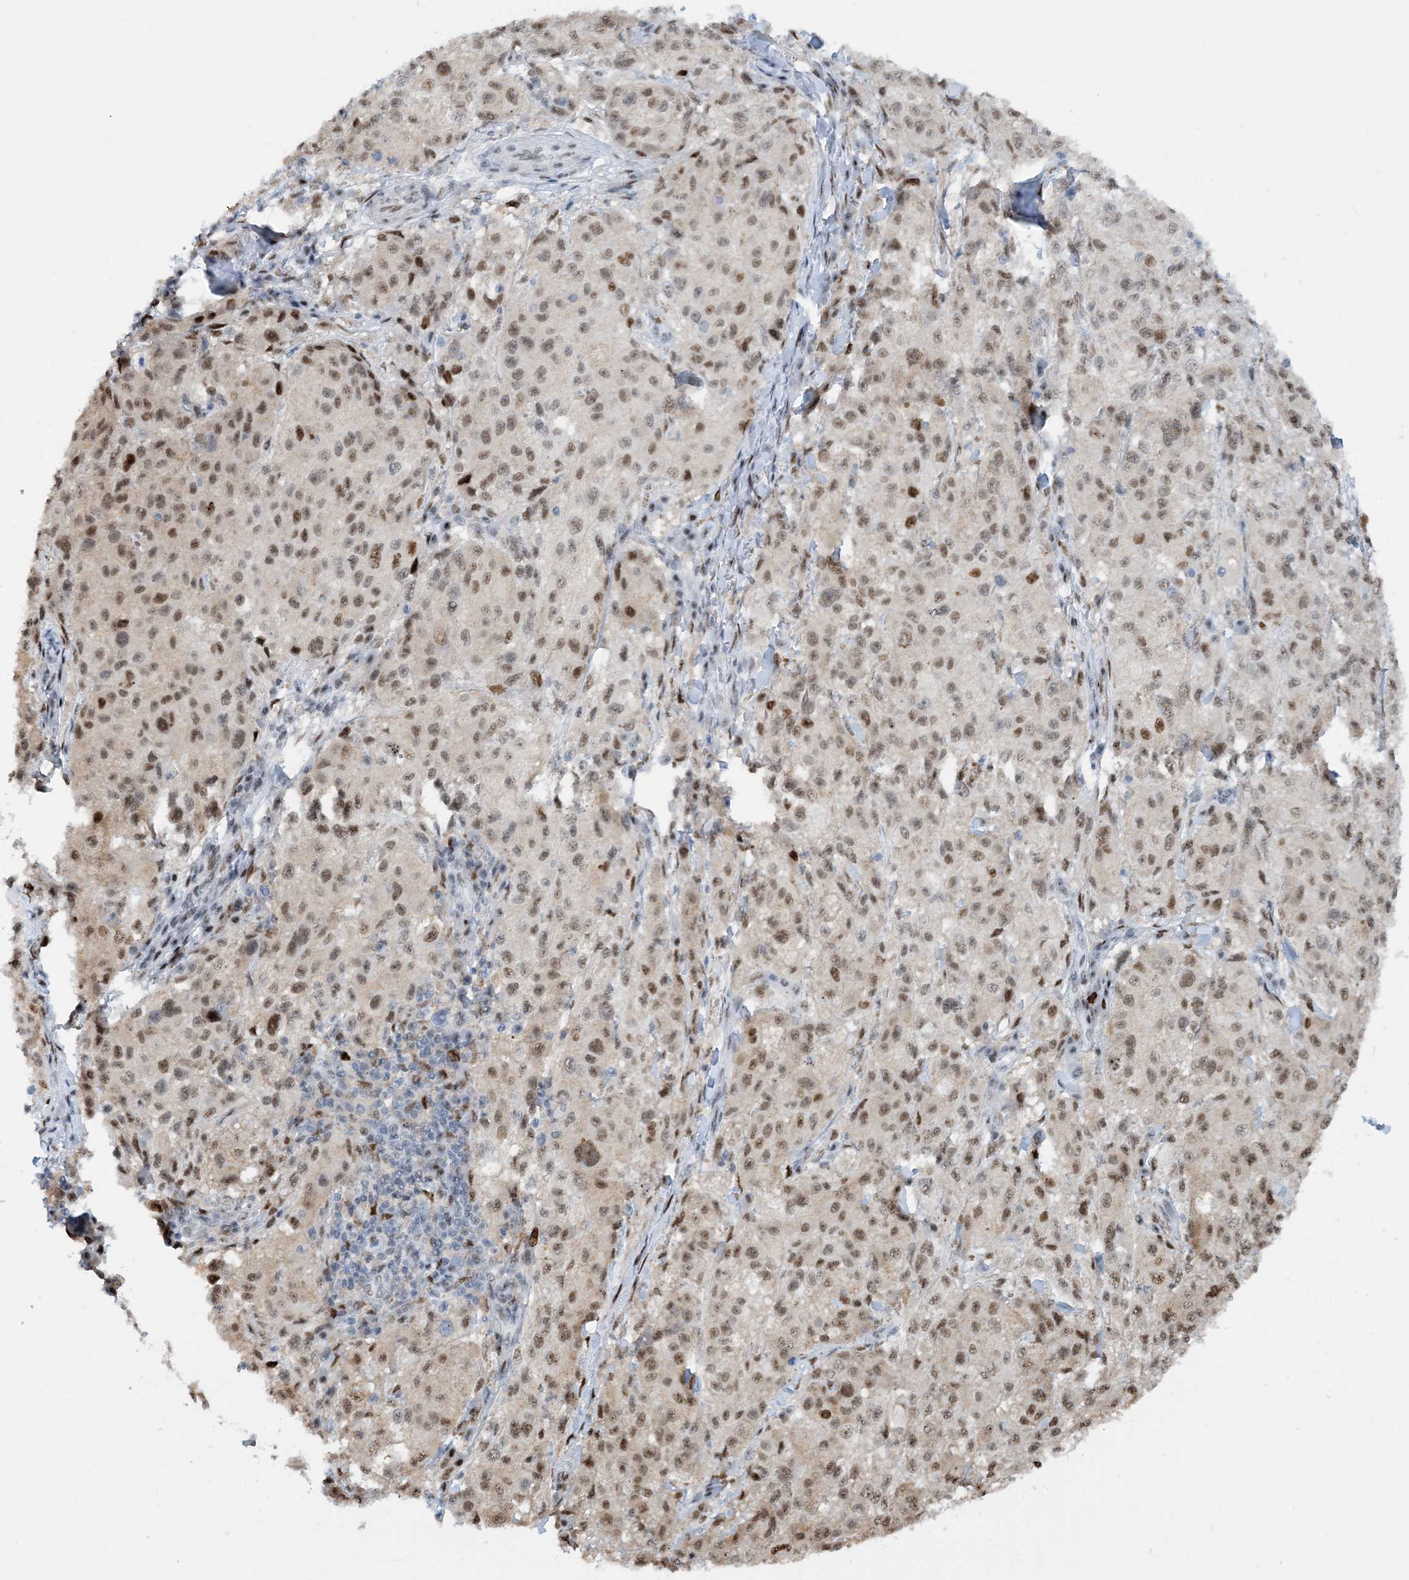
{"staining": {"intensity": "moderate", "quantity": ">75%", "location": "nuclear"}, "tissue": "melanoma", "cell_type": "Tumor cells", "image_type": "cancer", "snomed": [{"axis": "morphology", "description": "Necrosis, NOS"}, {"axis": "morphology", "description": "Malignant melanoma, NOS"}, {"axis": "topography", "description": "Skin"}], "caption": "Immunohistochemical staining of human melanoma displays medium levels of moderate nuclear expression in approximately >75% of tumor cells. The staining is performed using DAB brown chromogen to label protein expression. The nuclei are counter-stained blue using hematoxylin.", "gene": "HEMK1", "patient": {"sex": "female", "age": 87}}